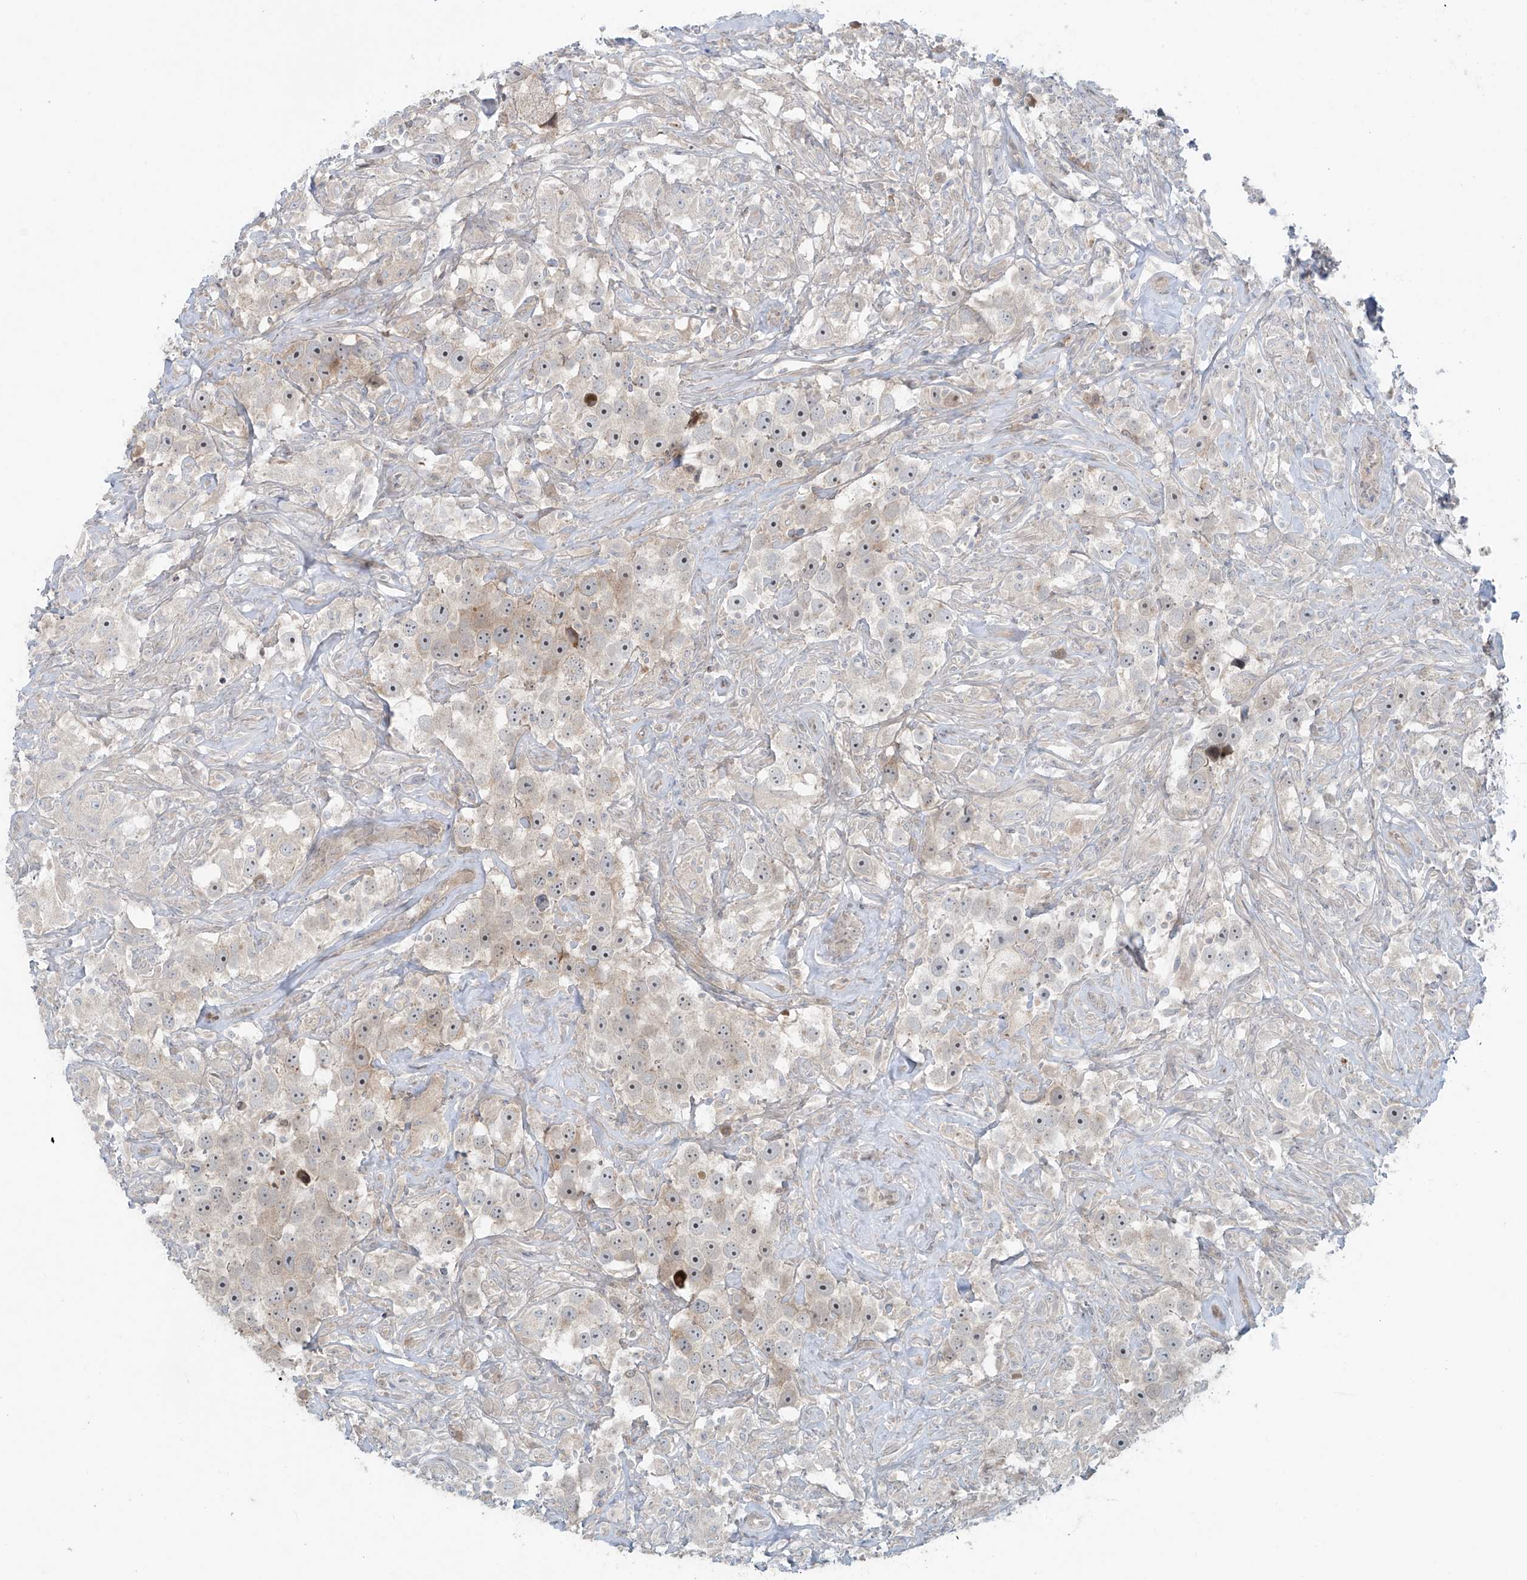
{"staining": {"intensity": "negative", "quantity": "none", "location": "none"}, "tissue": "testis cancer", "cell_type": "Tumor cells", "image_type": "cancer", "snomed": [{"axis": "morphology", "description": "Seminoma, NOS"}, {"axis": "topography", "description": "Testis"}], "caption": "Seminoma (testis) was stained to show a protein in brown. There is no significant positivity in tumor cells.", "gene": "PPAT", "patient": {"sex": "male", "age": 49}}